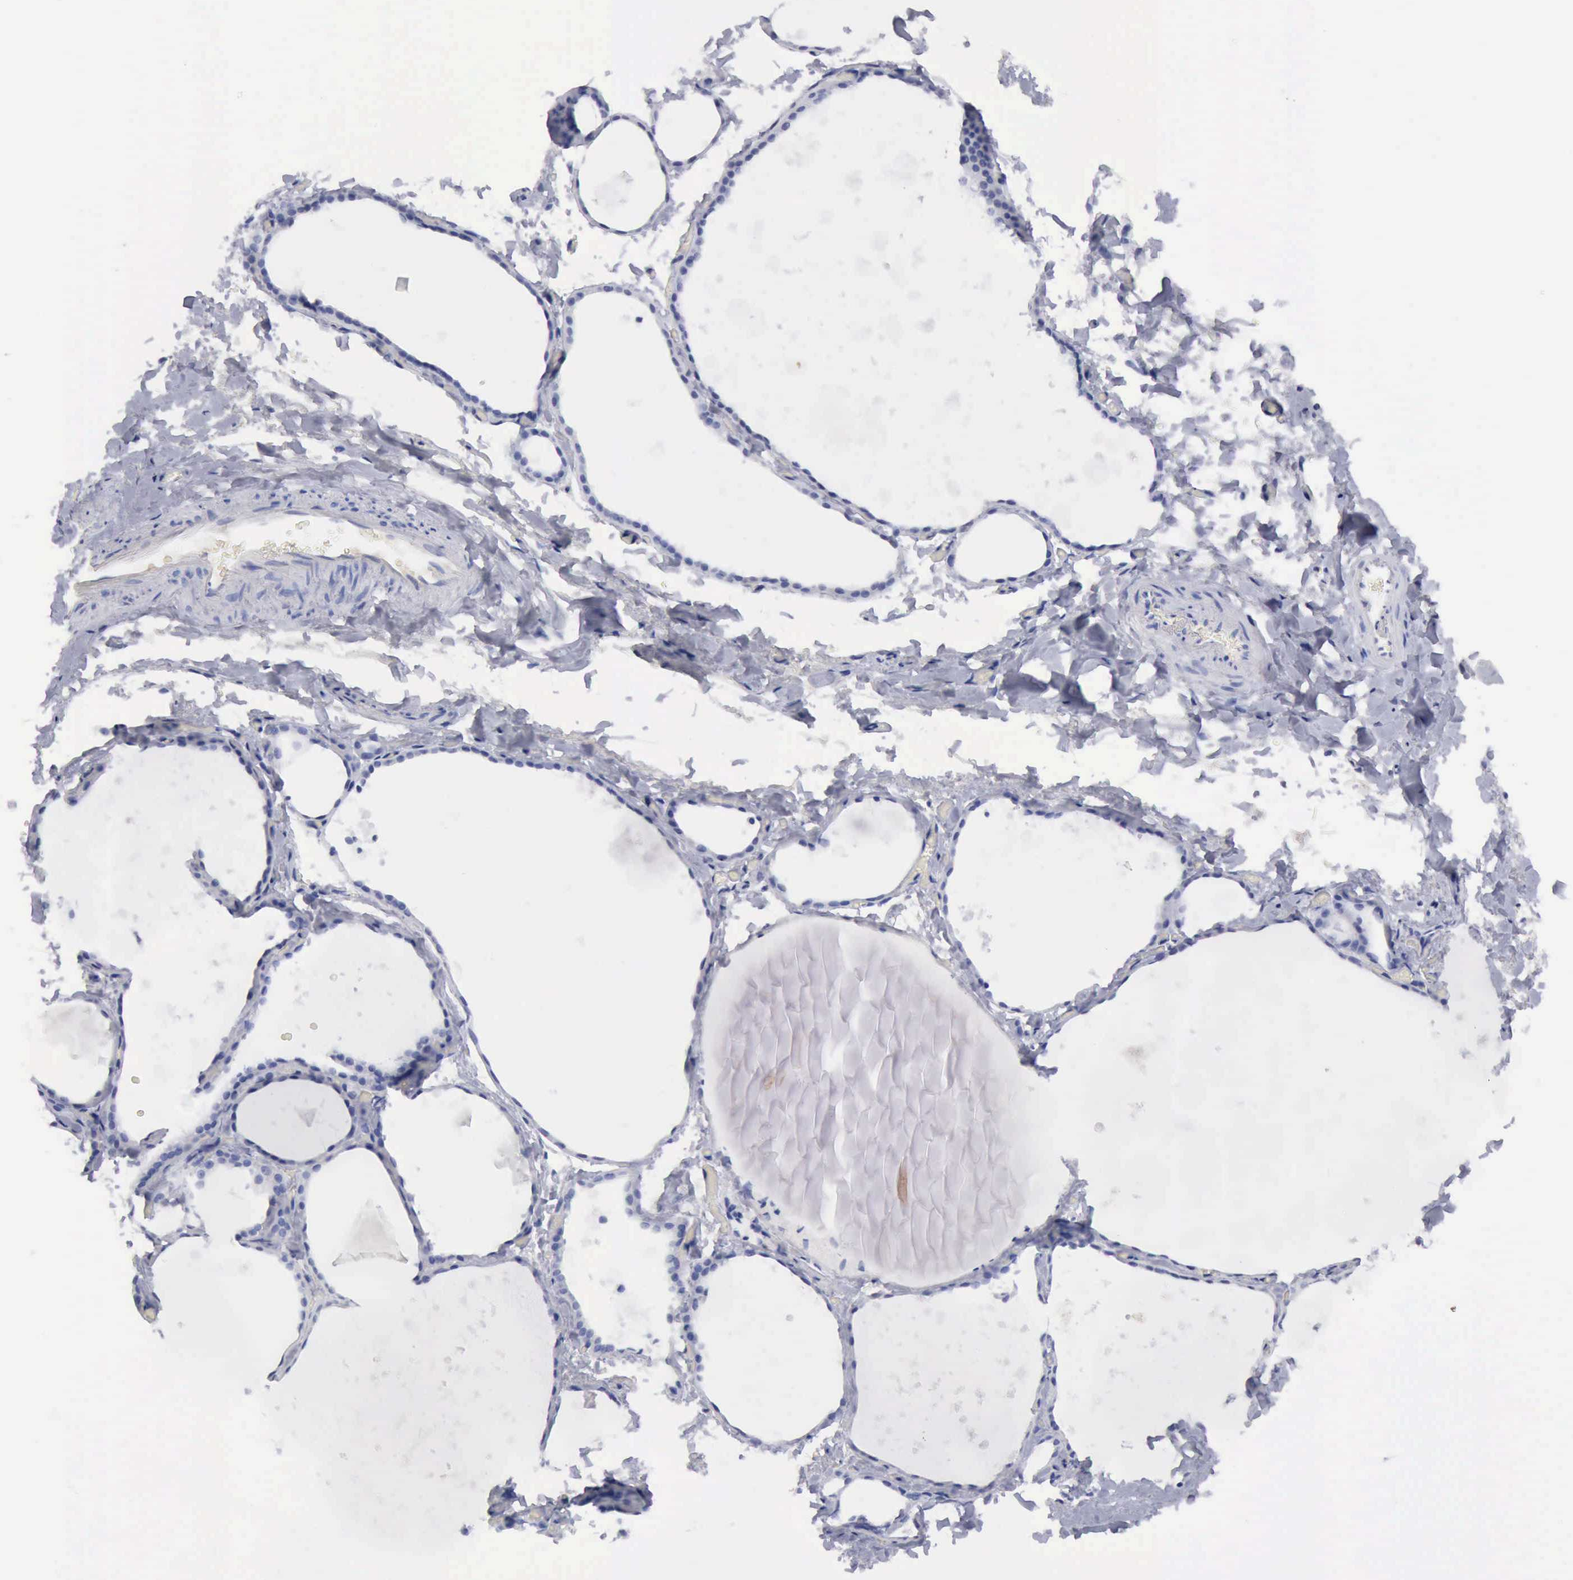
{"staining": {"intensity": "negative", "quantity": "none", "location": "none"}, "tissue": "thyroid gland", "cell_type": "Glandular cells", "image_type": "normal", "snomed": [{"axis": "morphology", "description": "Normal tissue, NOS"}, {"axis": "topography", "description": "Thyroid gland"}], "caption": "High magnification brightfield microscopy of benign thyroid gland stained with DAB (3,3'-diaminobenzidine) (brown) and counterstained with hematoxylin (blue): glandular cells show no significant expression.", "gene": "CYP19A1", "patient": {"sex": "male", "age": 76}}